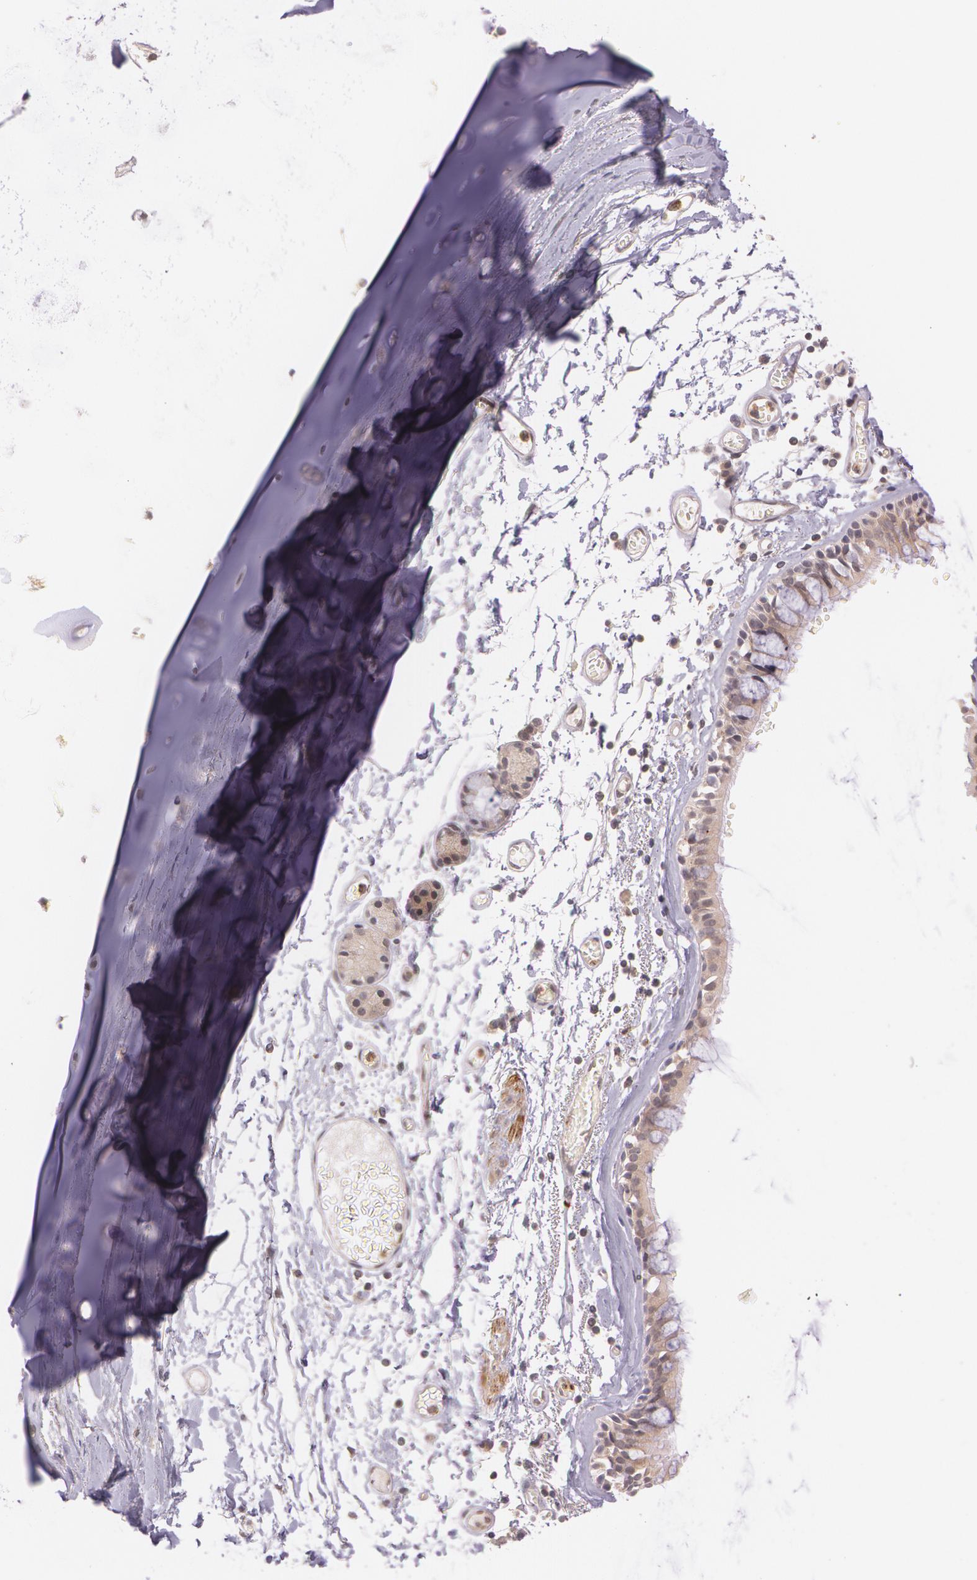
{"staining": {"intensity": "weak", "quantity": ">75%", "location": "cytoplasmic/membranous"}, "tissue": "bronchus", "cell_type": "Respiratory epithelial cells", "image_type": "normal", "snomed": [{"axis": "morphology", "description": "Normal tissue, NOS"}, {"axis": "topography", "description": "Bronchus"}, {"axis": "topography", "description": "Lung"}], "caption": "High-magnification brightfield microscopy of normal bronchus stained with DAB (3,3'-diaminobenzidine) (brown) and counterstained with hematoxylin (blue). respiratory epithelial cells exhibit weak cytoplasmic/membranous positivity is present in approximately>75% of cells. Nuclei are stained in blue.", "gene": "ATG2B", "patient": {"sex": "female", "age": 56}}